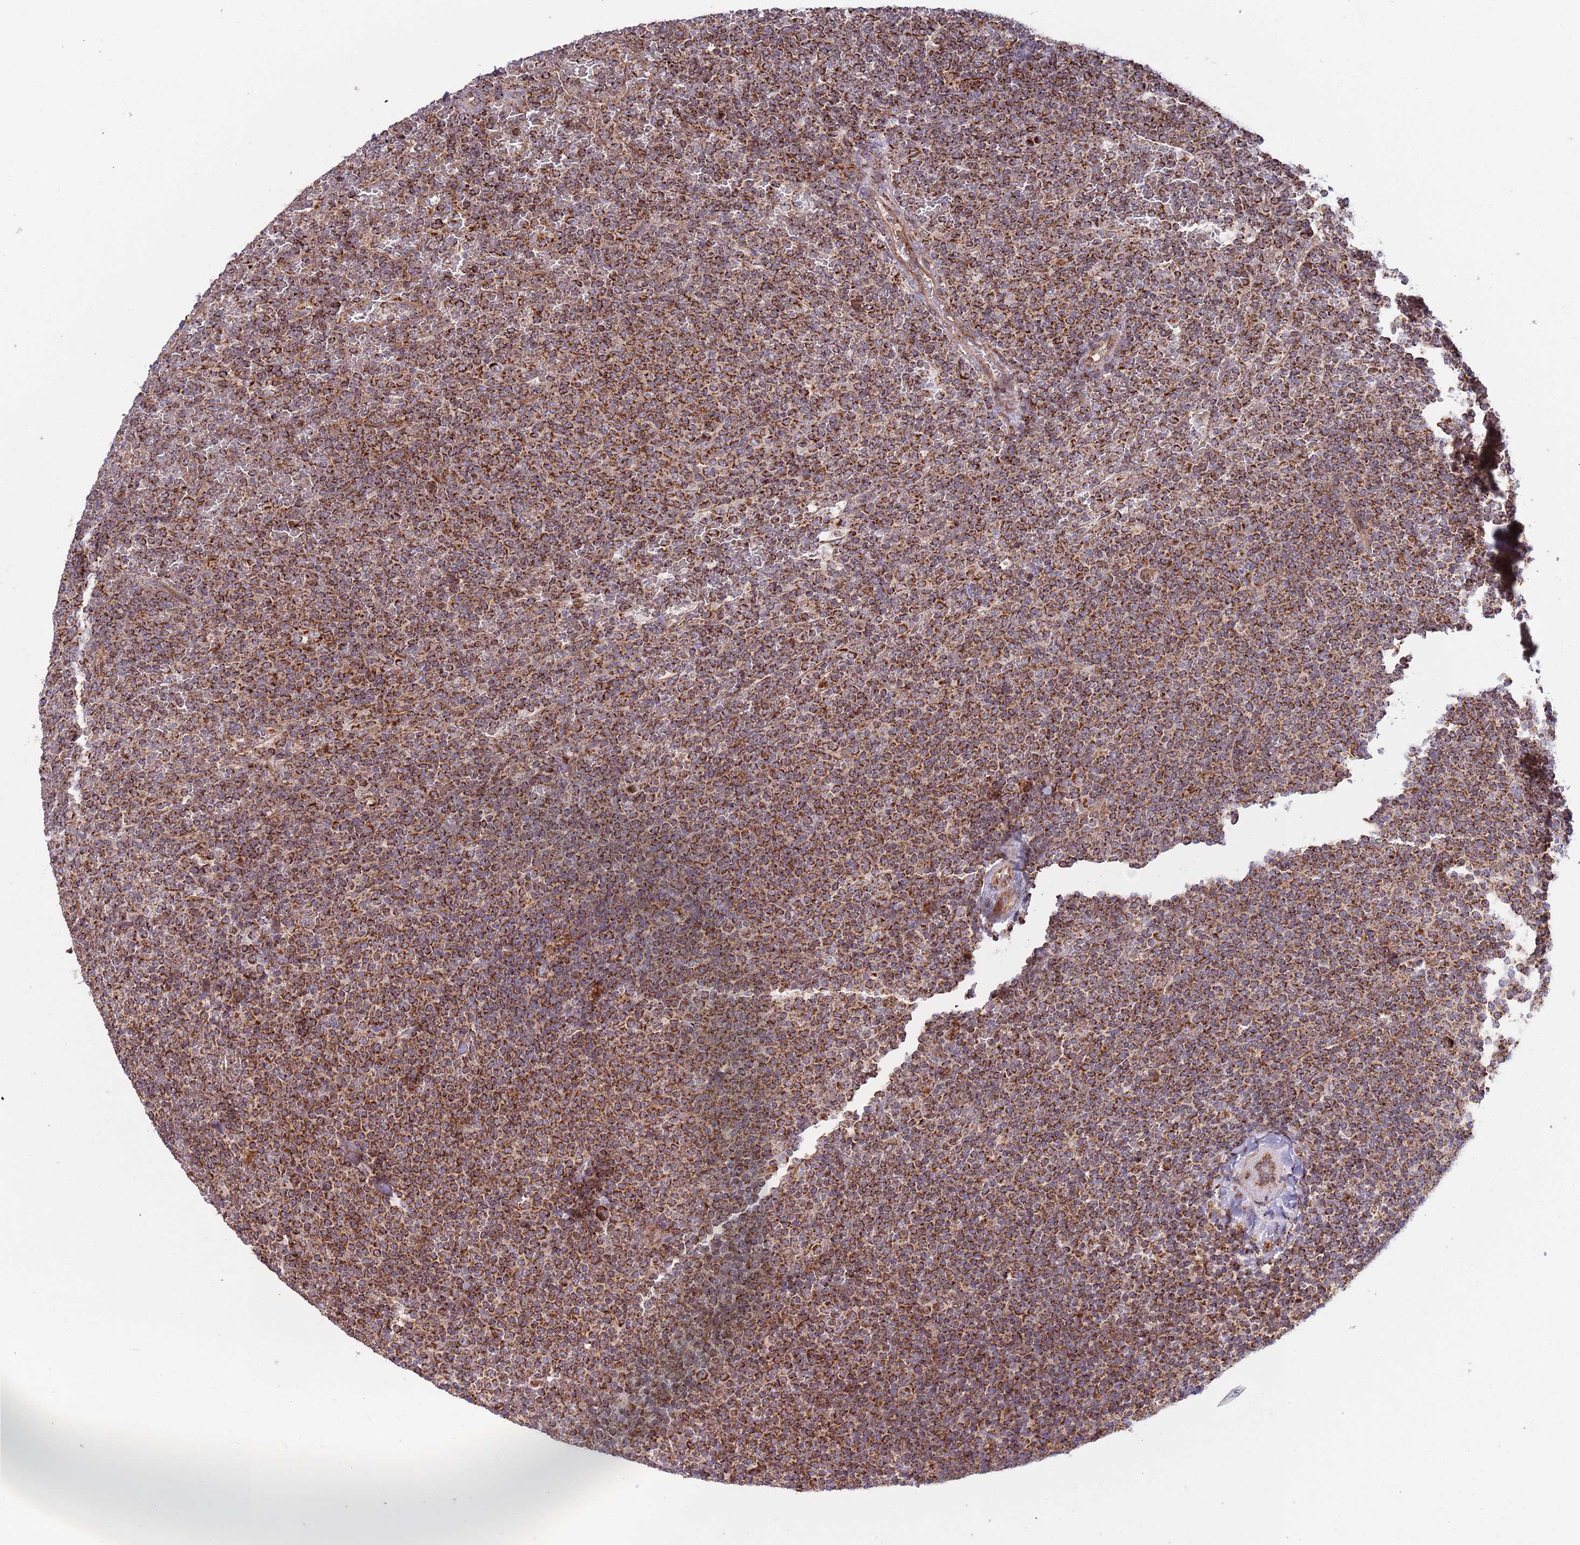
{"staining": {"intensity": "strong", "quantity": ">75%", "location": "cytoplasmic/membranous"}, "tissue": "lymphoma", "cell_type": "Tumor cells", "image_type": "cancer", "snomed": [{"axis": "morphology", "description": "Malignant lymphoma, non-Hodgkin's type, Low grade"}, {"axis": "topography", "description": "Spleen"}], "caption": "Human malignant lymphoma, non-Hodgkin's type (low-grade) stained with a brown dye displays strong cytoplasmic/membranous positive staining in approximately >75% of tumor cells.", "gene": "ATP5PD", "patient": {"sex": "female", "age": 77}}